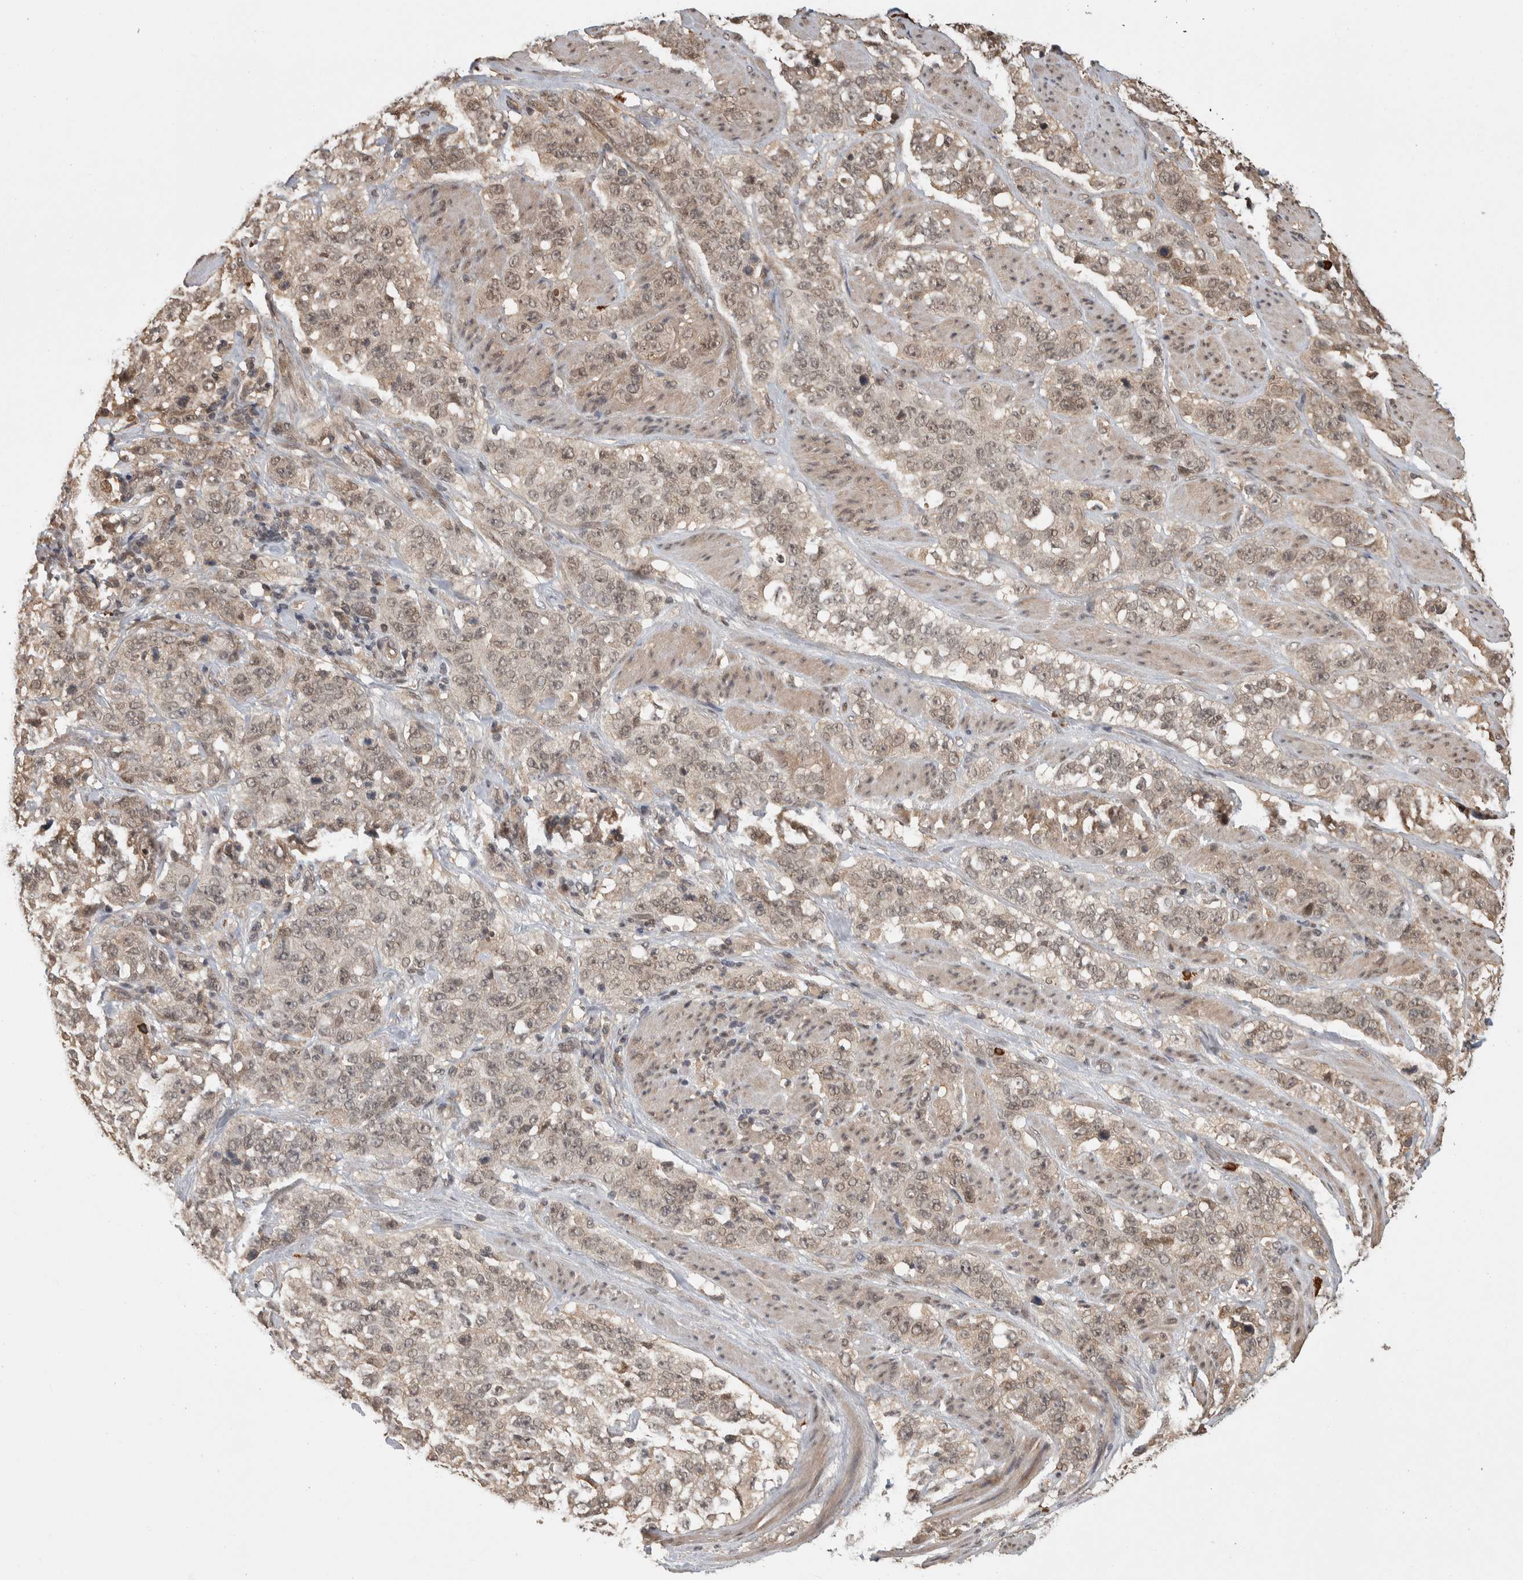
{"staining": {"intensity": "weak", "quantity": ">75%", "location": "nuclear"}, "tissue": "stomach cancer", "cell_type": "Tumor cells", "image_type": "cancer", "snomed": [{"axis": "morphology", "description": "Adenocarcinoma, NOS"}, {"axis": "topography", "description": "Stomach"}], "caption": "Protein expression analysis of human stomach adenocarcinoma reveals weak nuclear expression in about >75% of tumor cells.", "gene": "ZNF592", "patient": {"sex": "male", "age": 48}}